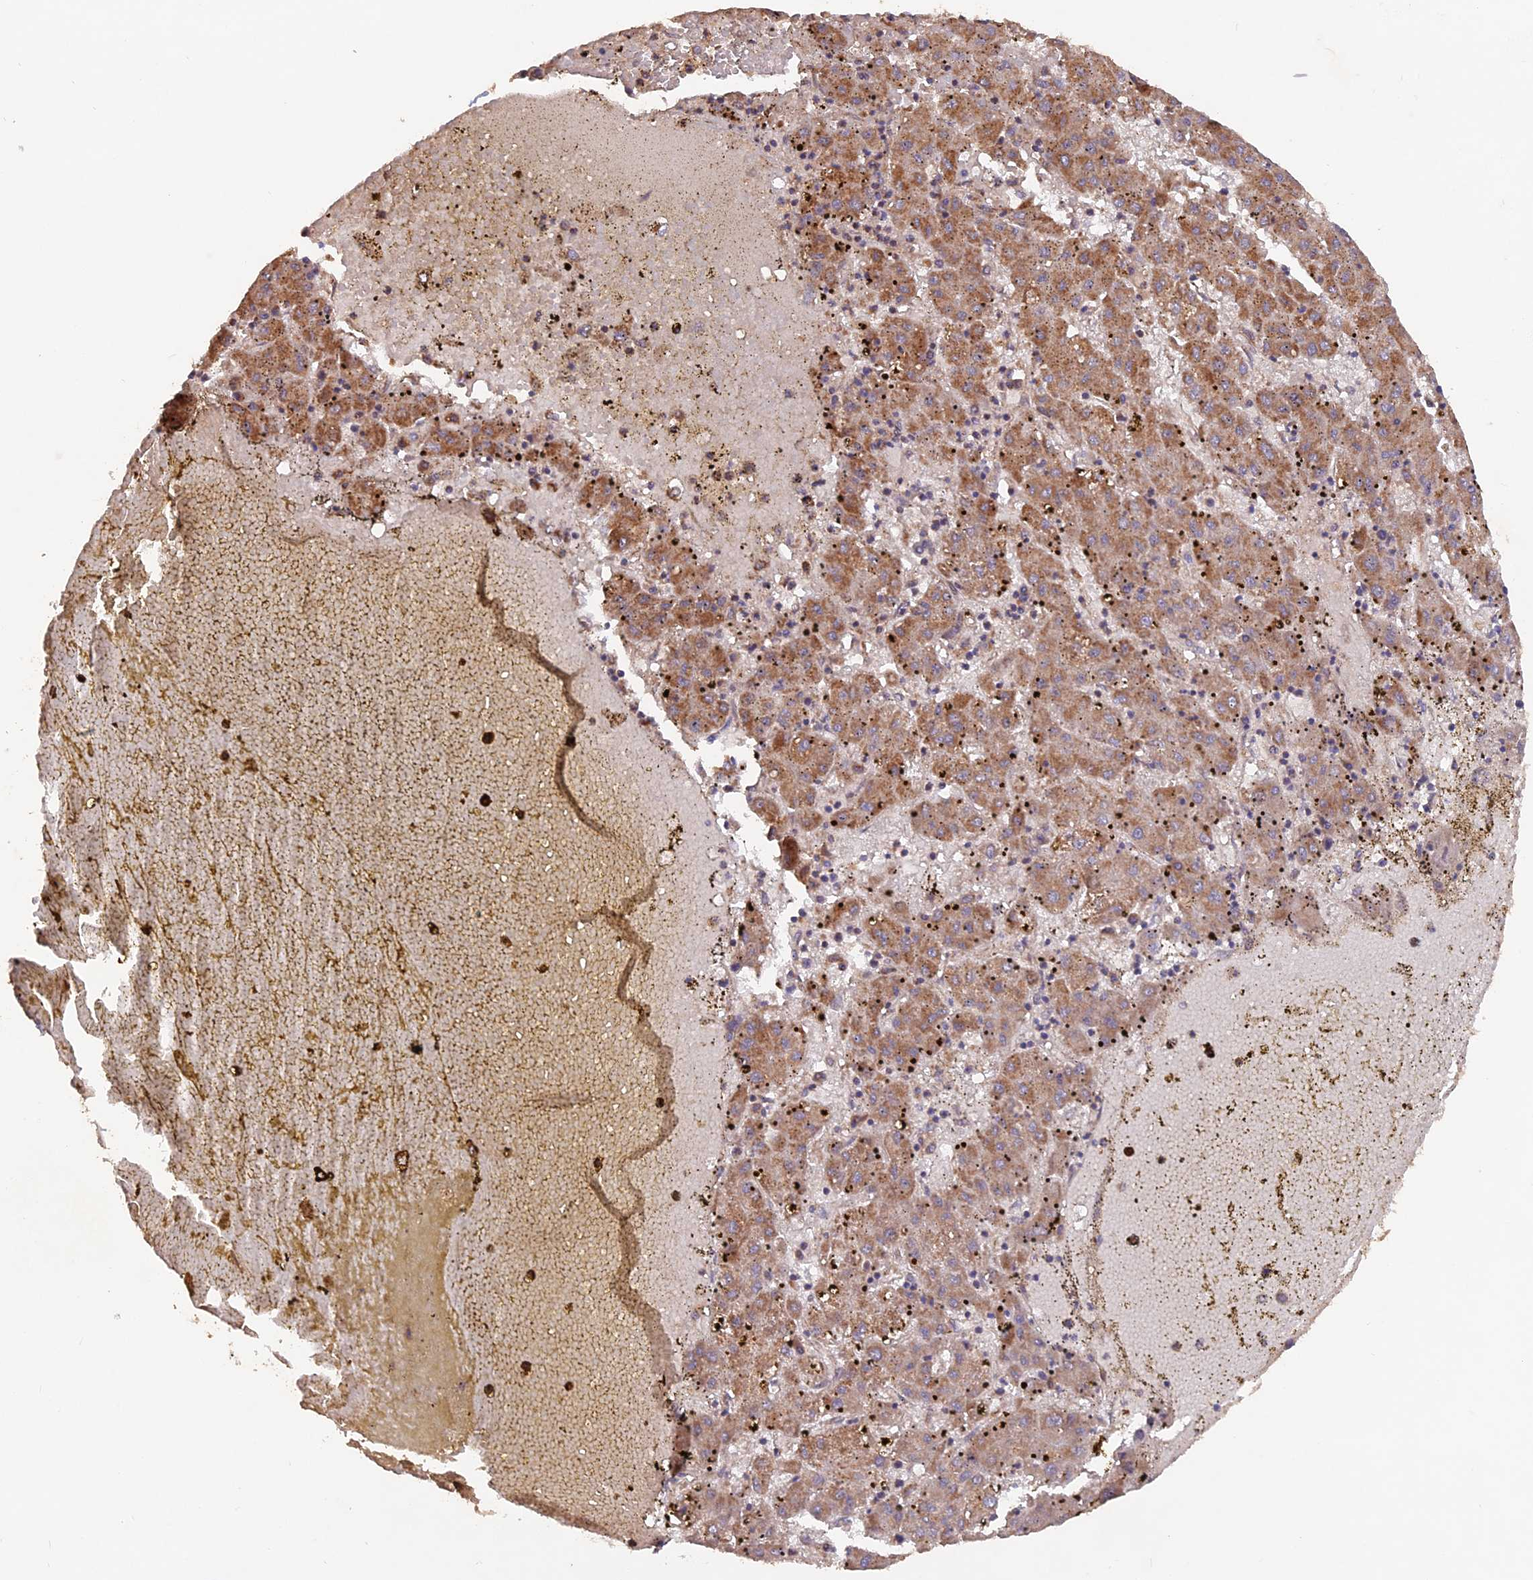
{"staining": {"intensity": "moderate", "quantity": "25%-75%", "location": "cytoplasmic/membranous"}, "tissue": "liver cancer", "cell_type": "Tumor cells", "image_type": "cancer", "snomed": [{"axis": "morphology", "description": "Carcinoma, Hepatocellular, NOS"}, {"axis": "topography", "description": "Liver"}], "caption": "High-power microscopy captured an immunohistochemistry histopathology image of liver cancer, revealing moderate cytoplasmic/membranous staining in approximately 25%-75% of tumor cells. Using DAB (3,3'-diaminobenzidine) (brown) and hematoxylin (blue) stains, captured at high magnification using brightfield microscopy.", "gene": "IFT22", "patient": {"sex": "male", "age": 72}}